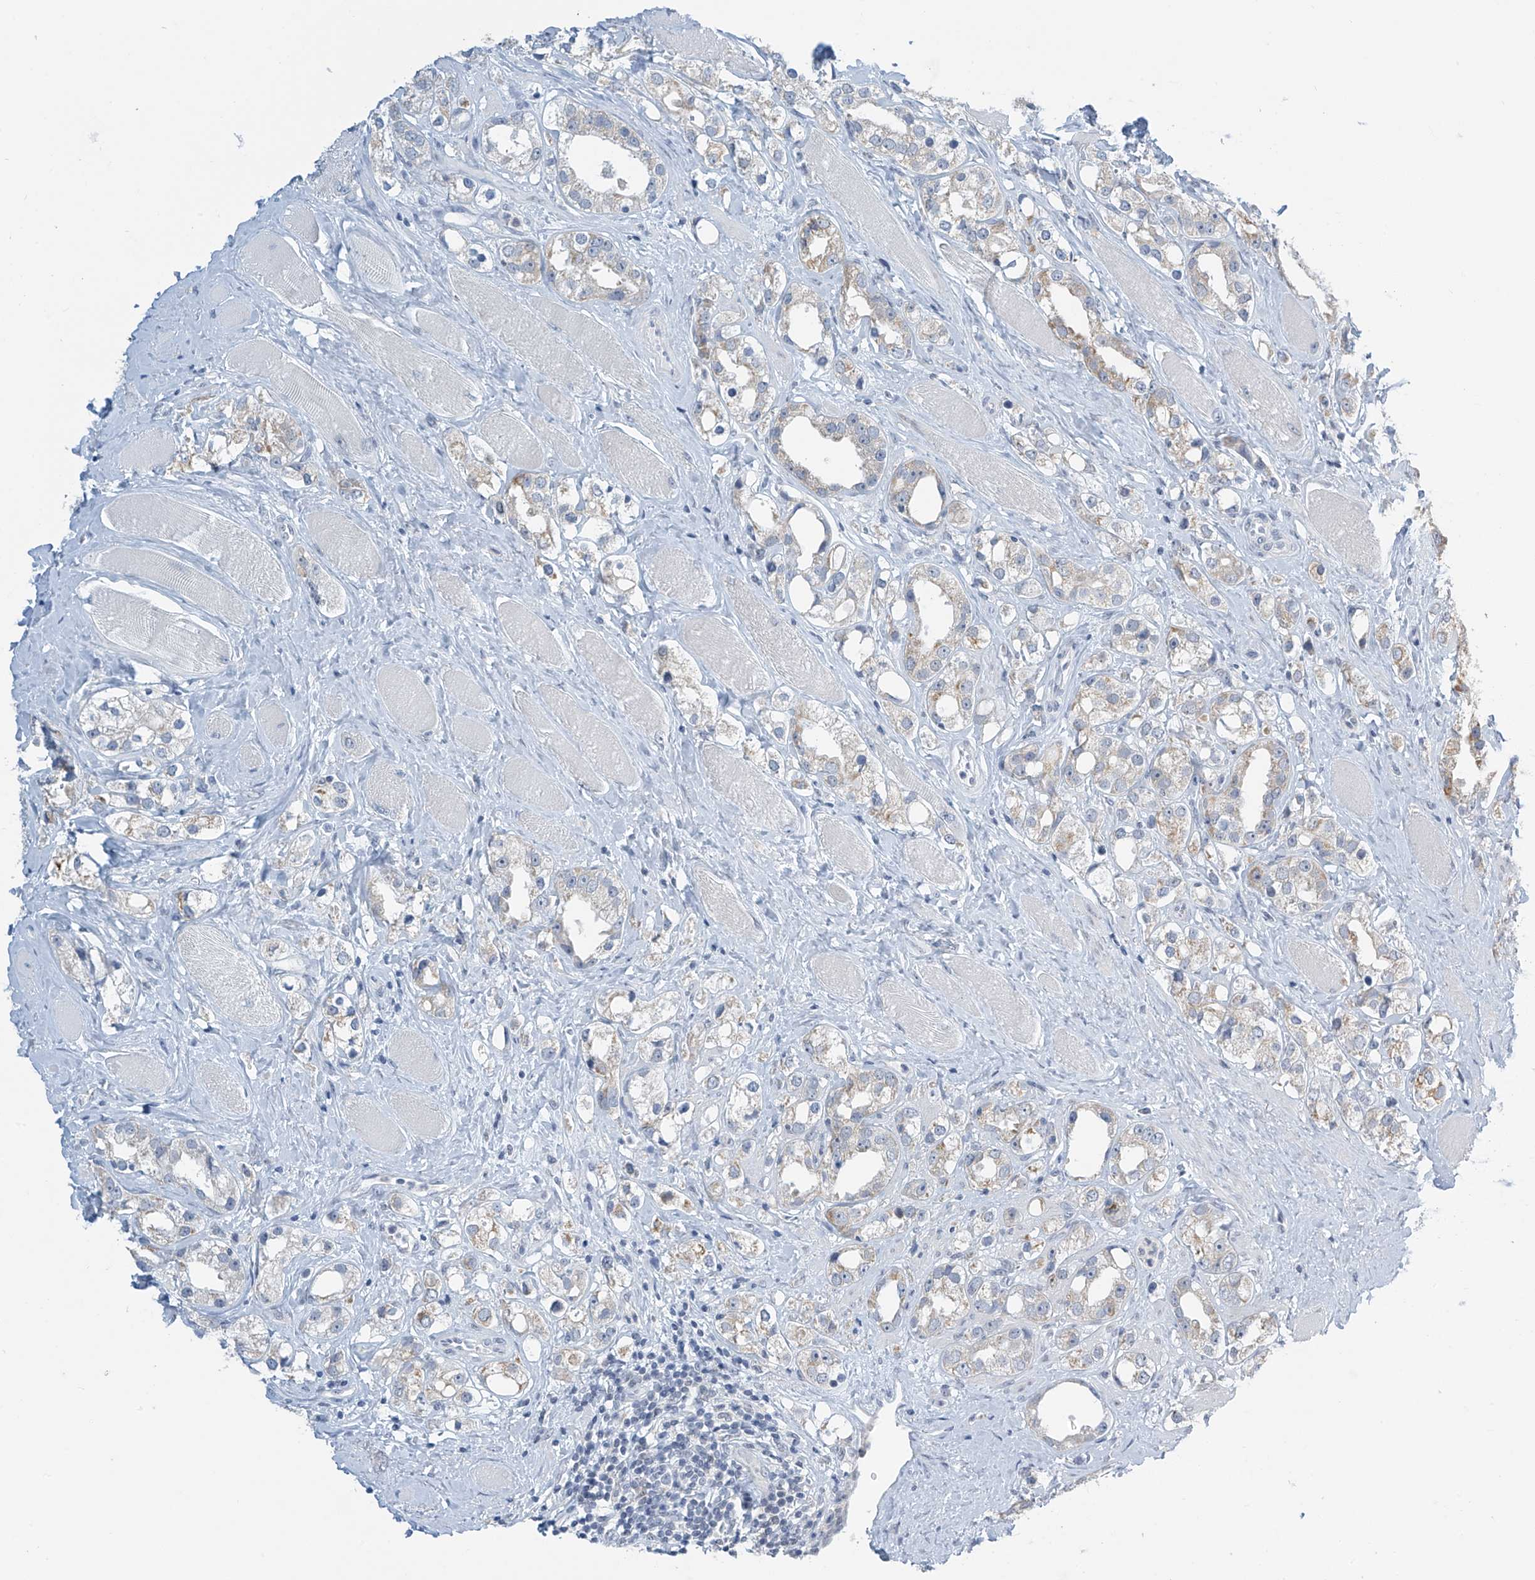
{"staining": {"intensity": "weak", "quantity": "<25%", "location": "cytoplasmic/membranous"}, "tissue": "prostate cancer", "cell_type": "Tumor cells", "image_type": "cancer", "snomed": [{"axis": "morphology", "description": "Adenocarcinoma, NOS"}, {"axis": "topography", "description": "Prostate"}], "caption": "Immunohistochemical staining of prostate adenocarcinoma demonstrates no significant staining in tumor cells. Brightfield microscopy of IHC stained with DAB (brown) and hematoxylin (blue), captured at high magnification.", "gene": "APLF", "patient": {"sex": "male", "age": 79}}